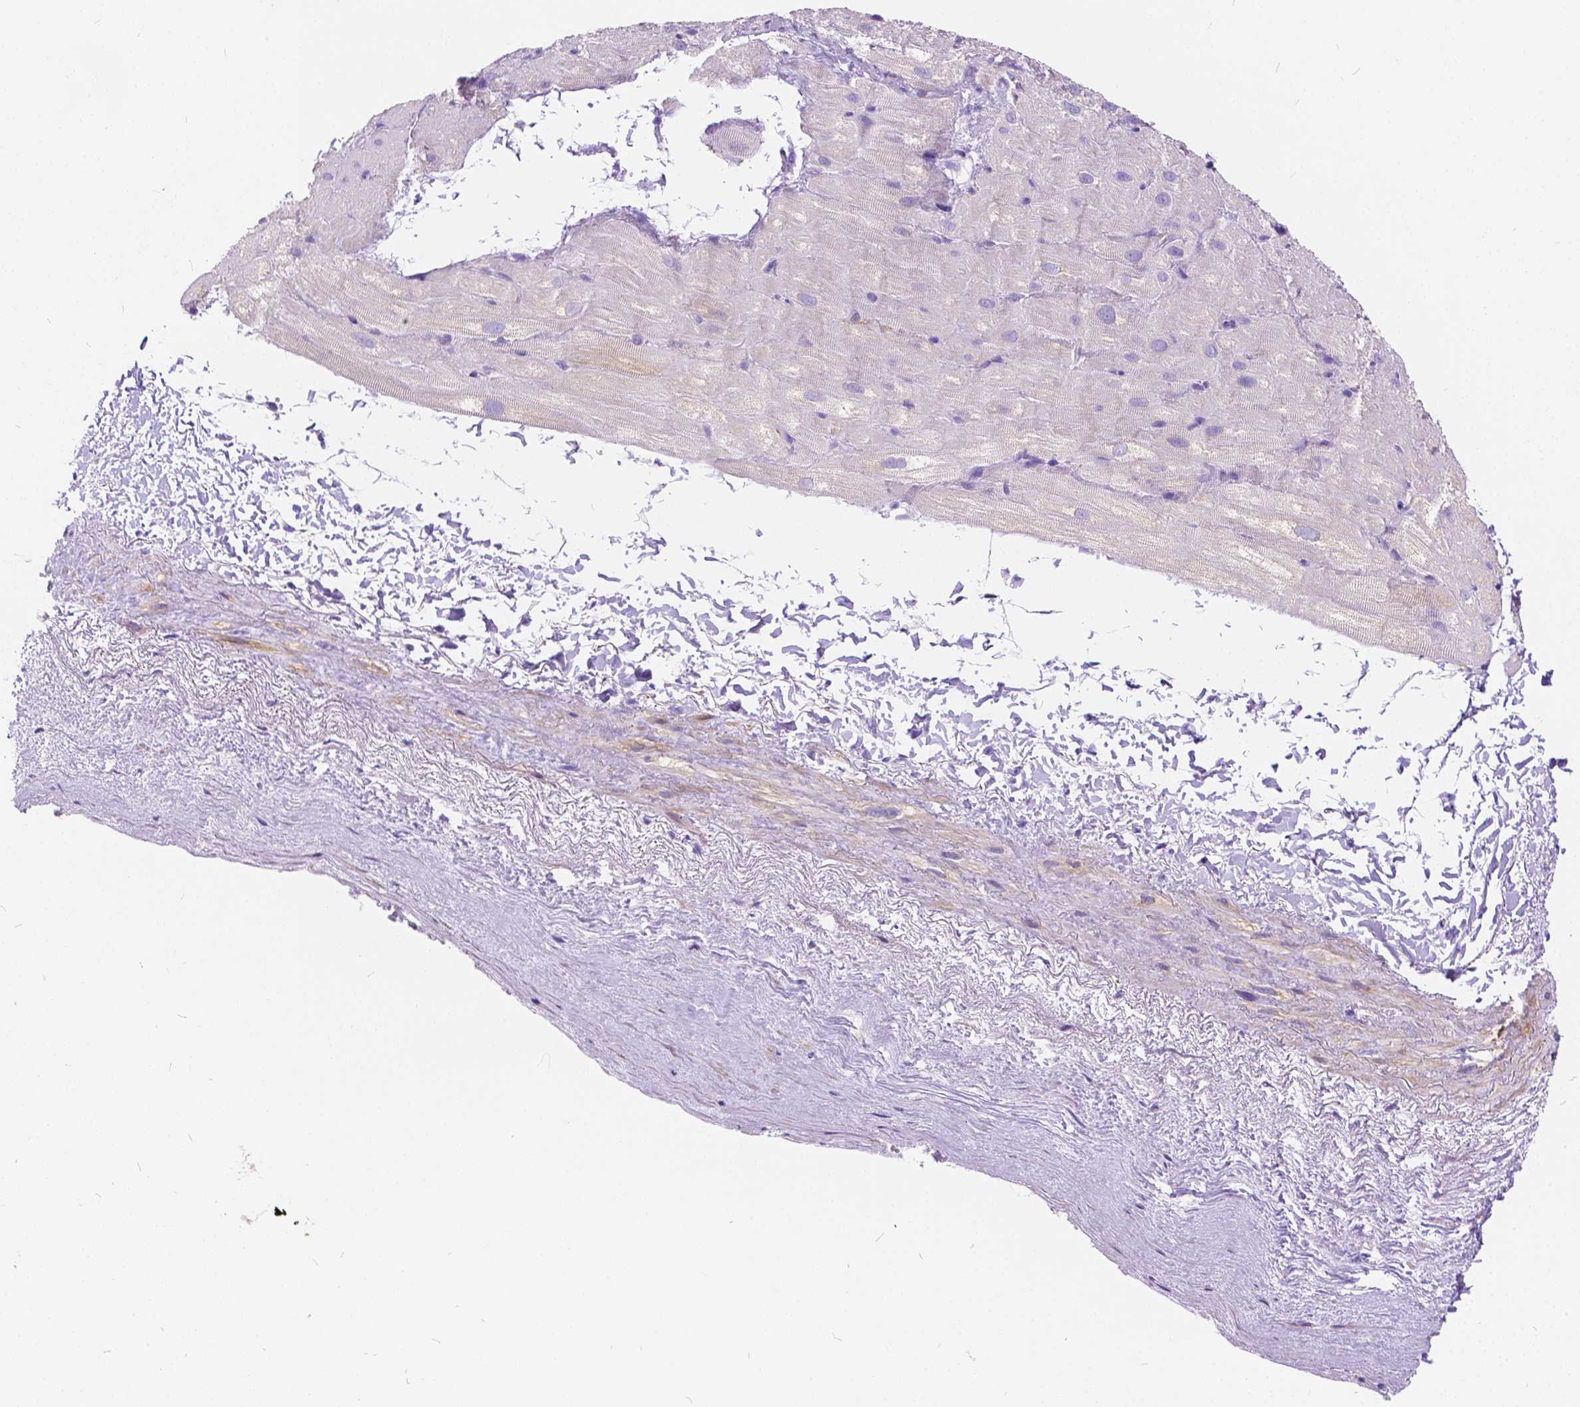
{"staining": {"intensity": "negative", "quantity": "none", "location": "none"}, "tissue": "heart muscle", "cell_type": "Cardiomyocytes", "image_type": "normal", "snomed": [{"axis": "morphology", "description": "Normal tissue, NOS"}, {"axis": "topography", "description": "Heart"}], "caption": "Cardiomyocytes show no significant positivity in benign heart muscle.", "gene": "CHRM1", "patient": {"sex": "male", "age": 62}}